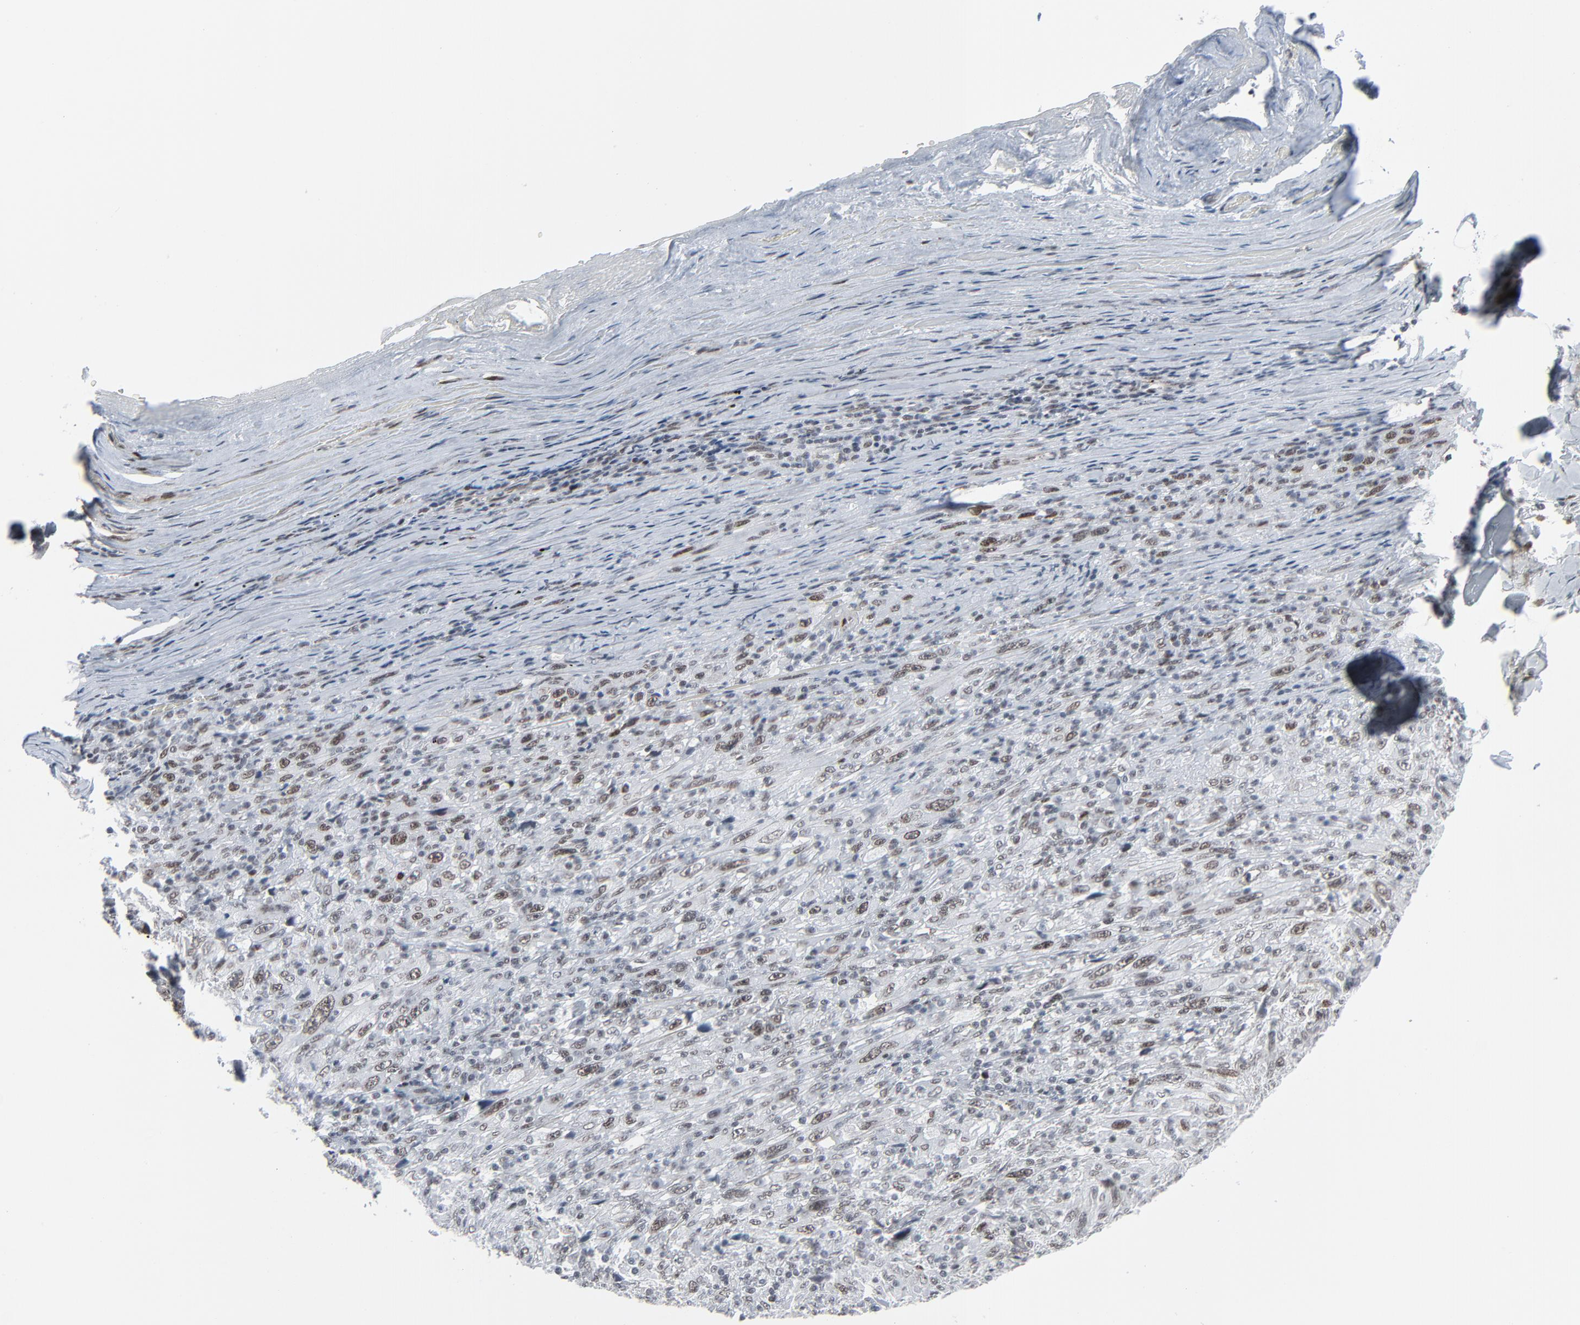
{"staining": {"intensity": "moderate", "quantity": "25%-75%", "location": "nuclear"}, "tissue": "melanoma", "cell_type": "Tumor cells", "image_type": "cancer", "snomed": [{"axis": "morphology", "description": "Malignant melanoma, Metastatic site"}, {"axis": "topography", "description": "Skin"}], "caption": "The micrograph shows staining of malignant melanoma (metastatic site), revealing moderate nuclear protein staining (brown color) within tumor cells.", "gene": "FBXO28", "patient": {"sex": "female", "age": 56}}